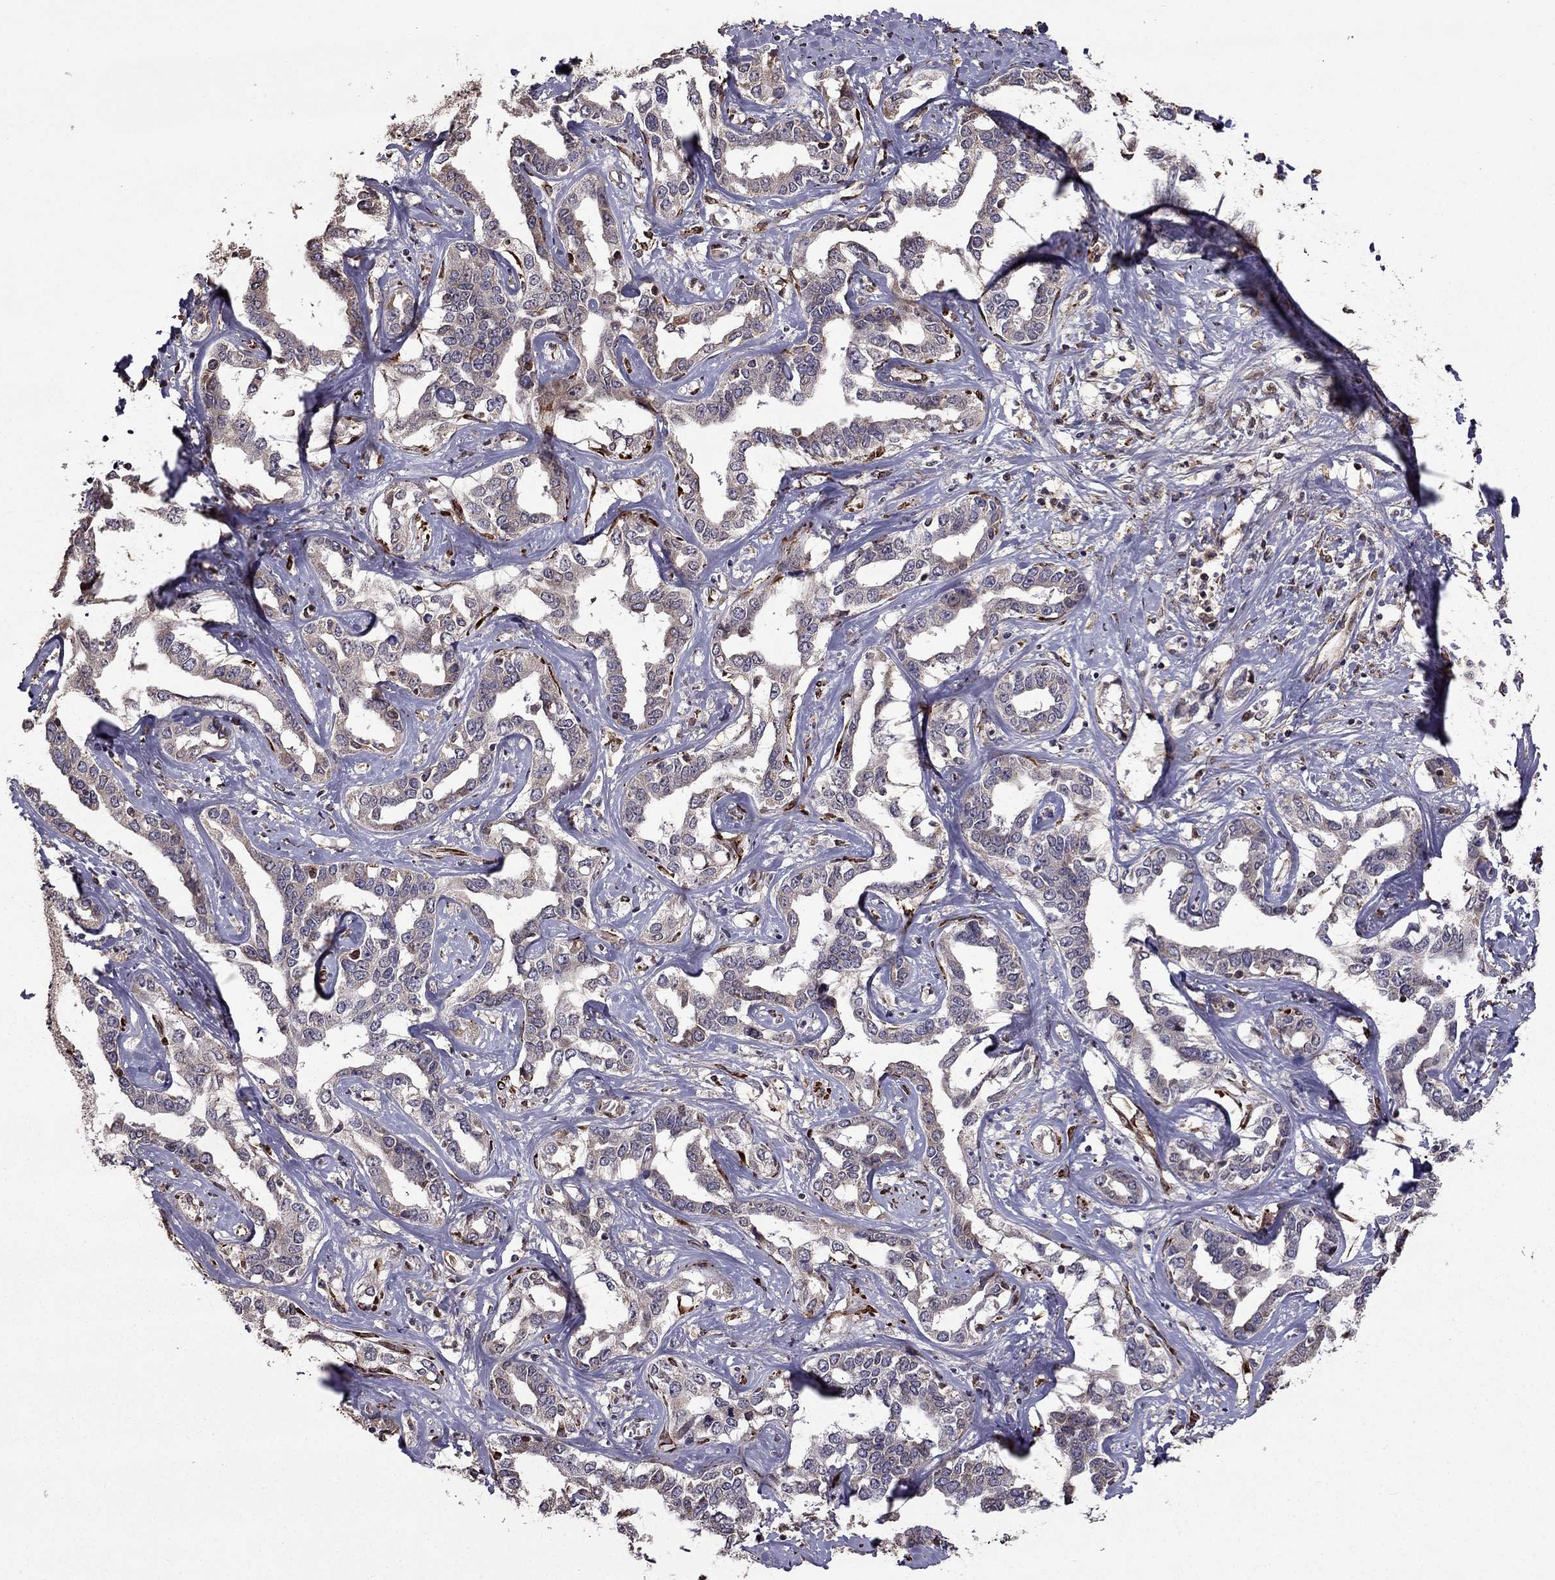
{"staining": {"intensity": "moderate", "quantity": "<25%", "location": "cytoplasmic/membranous"}, "tissue": "liver cancer", "cell_type": "Tumor cells", "image_type": "cancer", "snomed": [{"axis": "morphology", "description": "Cholangiocarcinoma"}, {"axis": "topography", "description": "Liver"}], "caption": "Moderate cytoplasmic/membranous protein staining is identified in about <25% of tumor cells in liver cholangiocarcinoma. Using DAB (3,3'-diaminobenzidine) (brown) and hematoxylin (blue) stains, captured at high magnification using brightfield microscopy.", "gene": "IKBIP", "patient": {"sex": "male", "age": 59}}